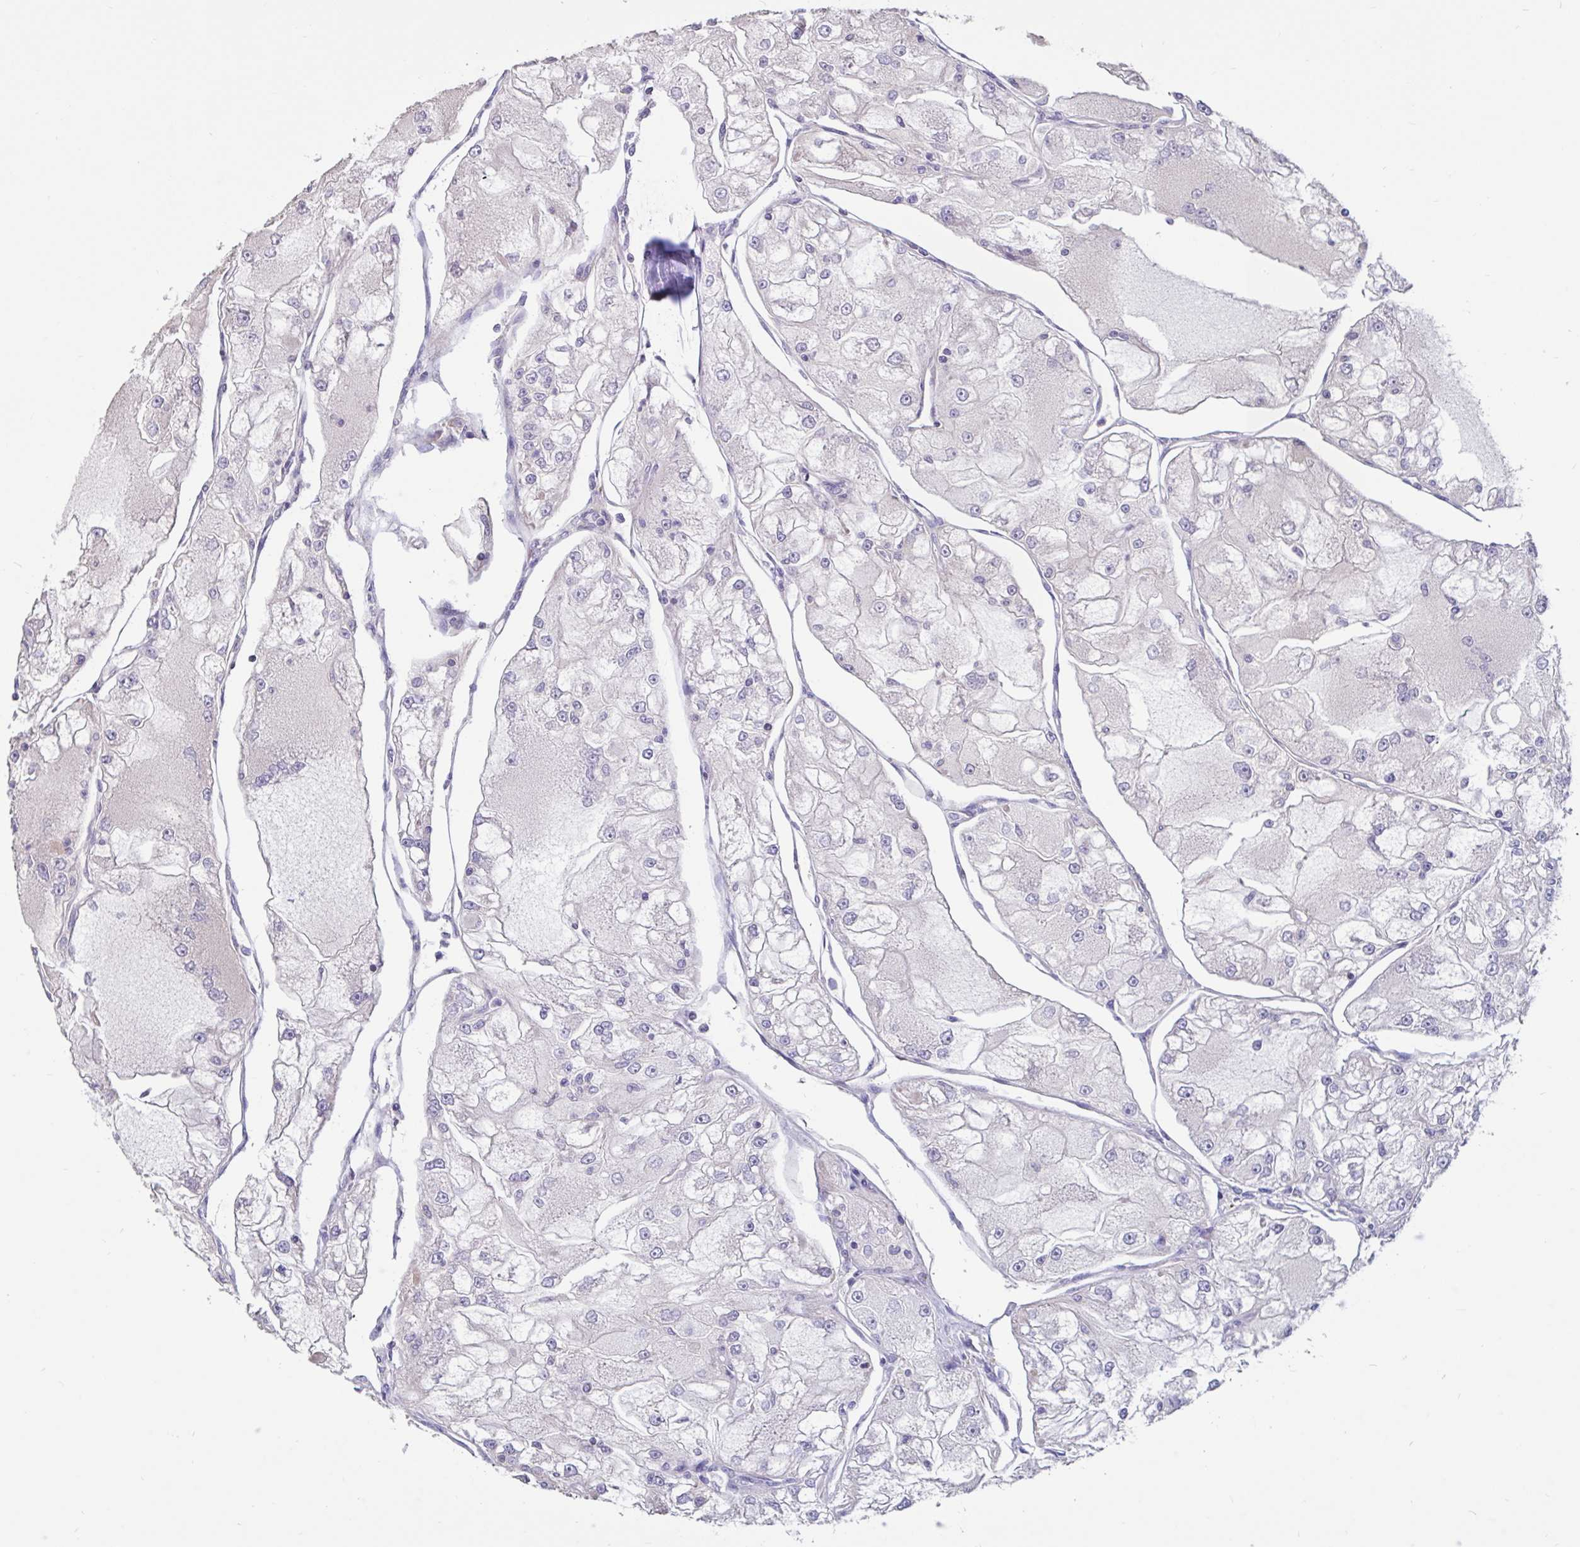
{"staining": {"intensity": "negative", "quantity": "none", "location": "none"}, "tissue": "renal cancer", "cell_type": "Tumor cells", "image_type": "cancer", "snomed": [{"axis": "morphology", "description": "Adenocarcinoma, NOS"}, {"axis": "topography", "description": "Kidney"}], "caption": "The image exhibits no significant expression in tumor cells of adenocarcinoma (renal).", "gene": "DDX39A", "patient": {"sex": "female", "age": 72}}